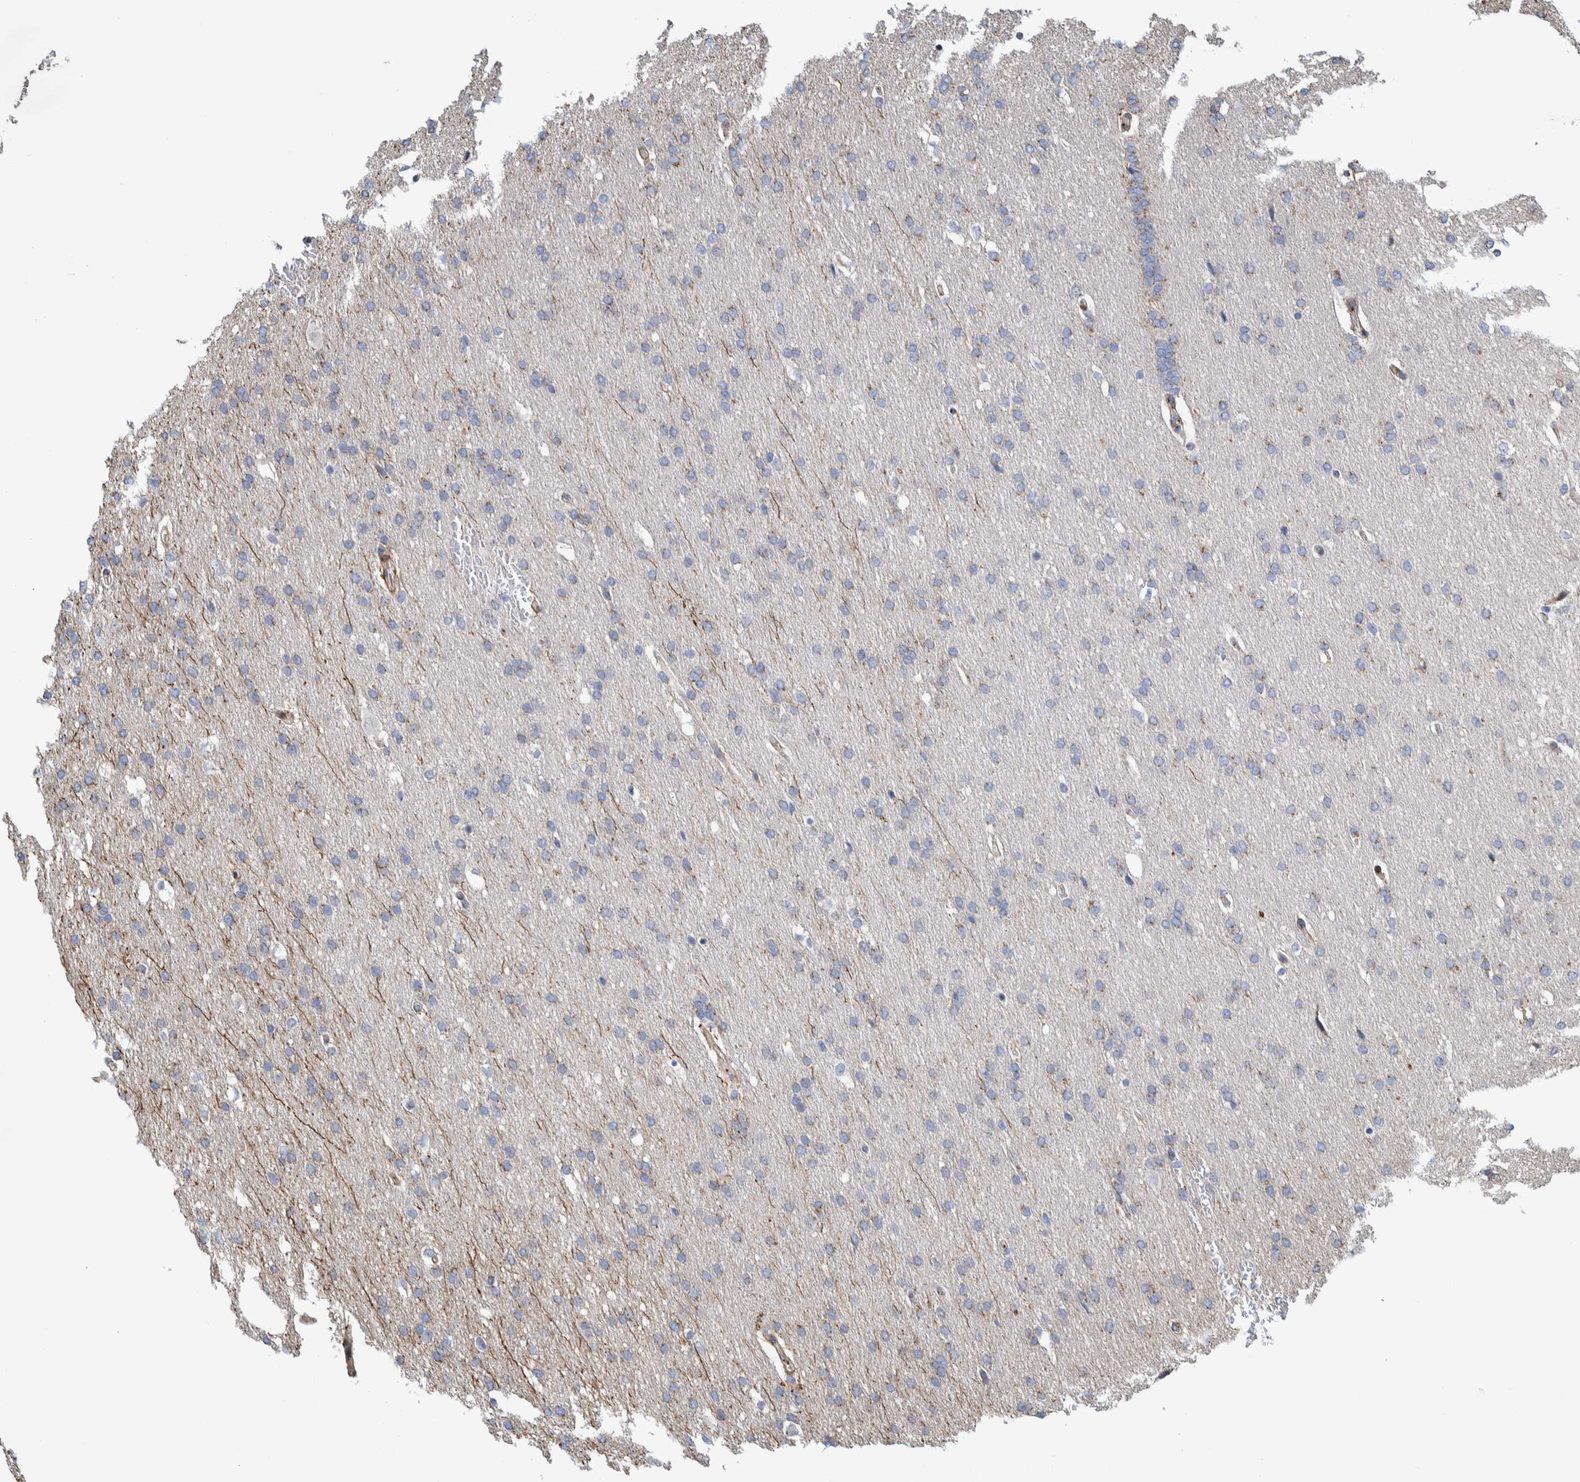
{"staining": {"intensity": "negative", "quantity": "none", "location": "none"}, "tissue": "glioma", "cell_type": "Tumor cells", "image_type": "cancer", "snomed": [{"axis": "morphology", "description": "Glioma, malignant, Low grade"}, {"axis": "topography", "description": "Brain"}], "caption": "This is an immunohistochemistry histopathology image of human glioma. There is no positivity in tumor cells.", "gene": "CCDC57", "patient": {"sex": "female", "age": 37}}